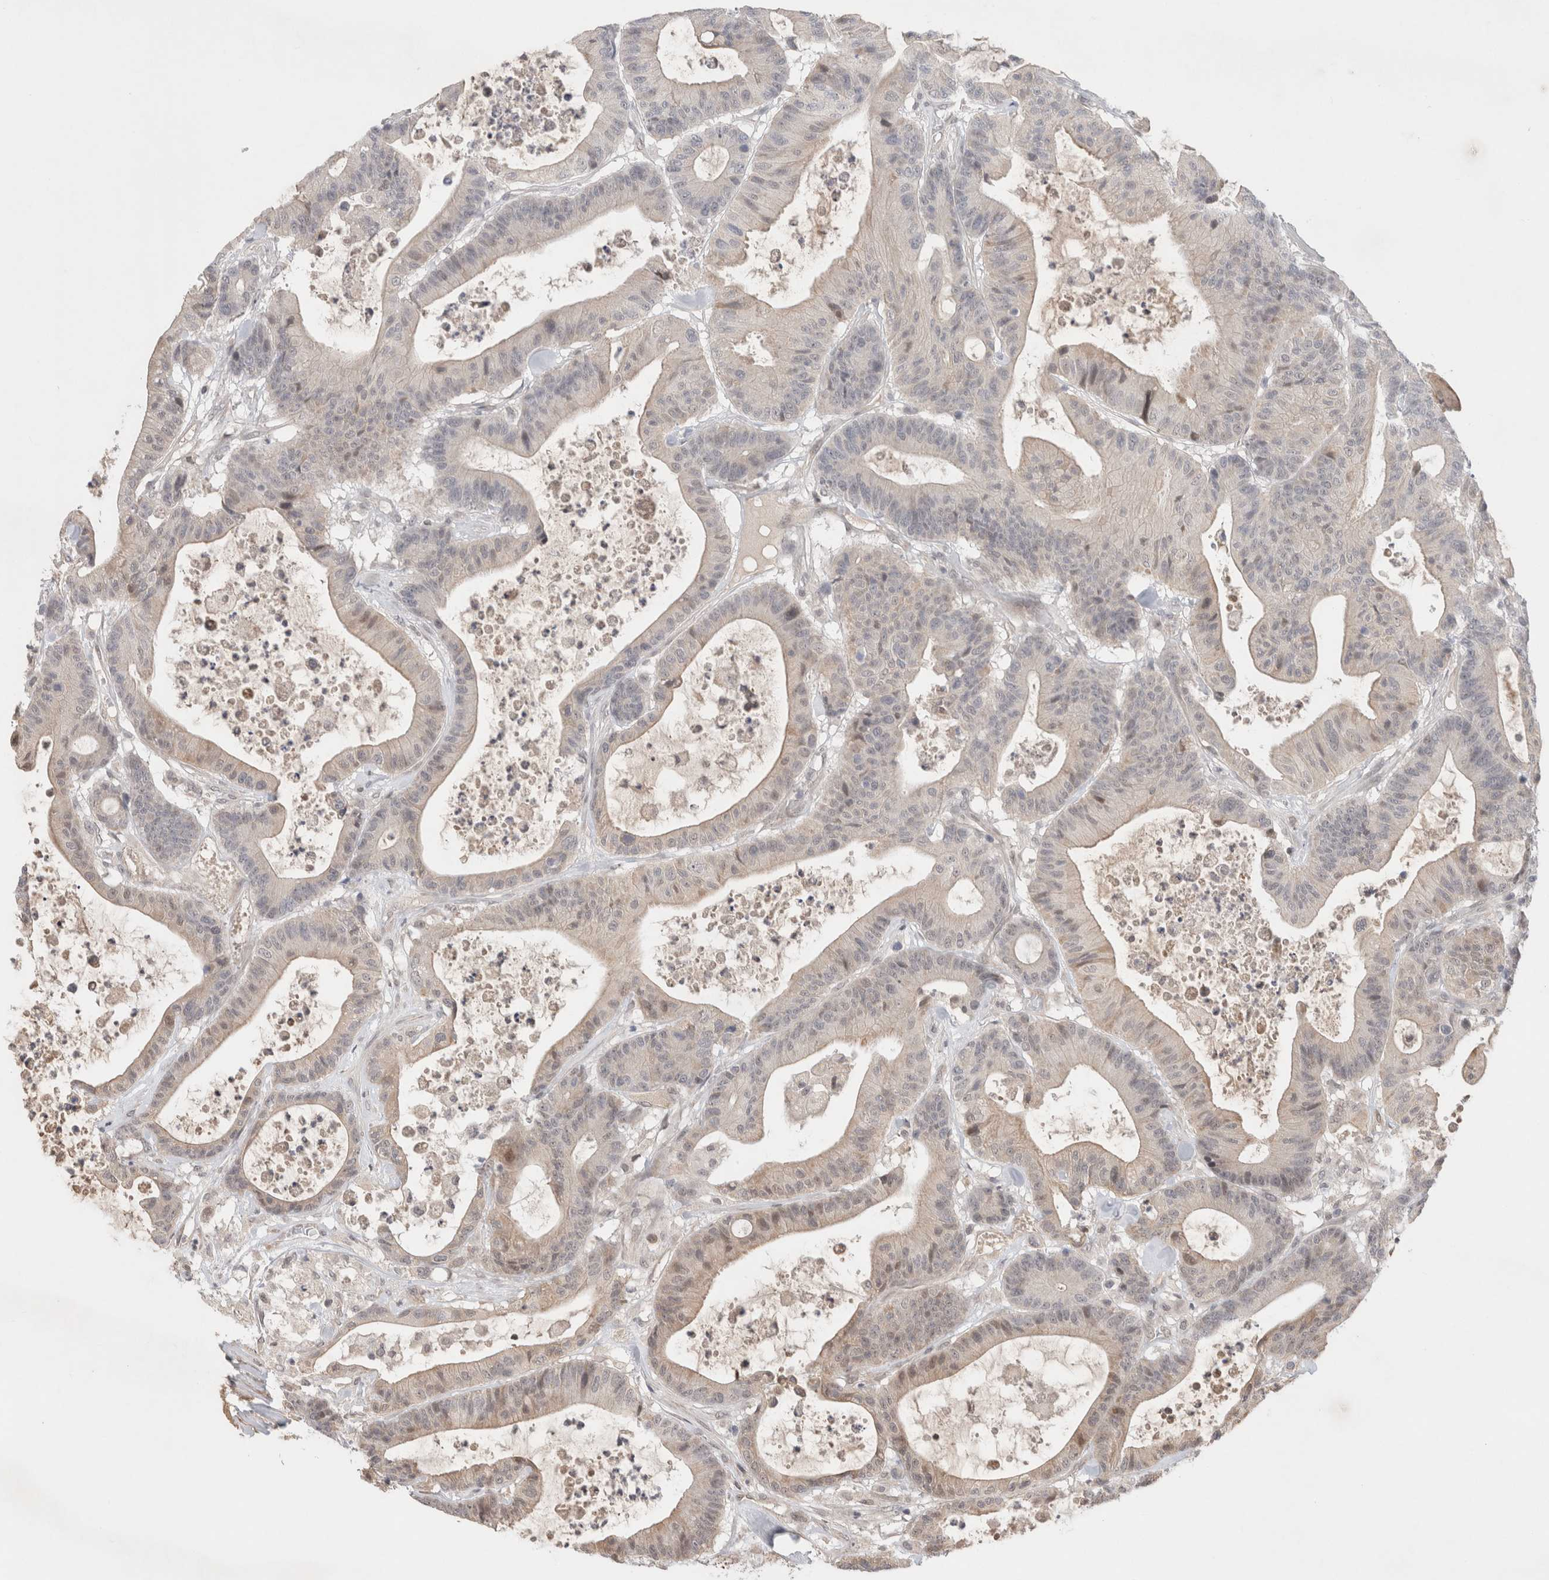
{"staining": {"intensity": "weak", "quantity": "<25%", "location": "cytoplasmic/membranous"}, "tissue": "colorectal cancer", "cell_type": "Tumor cells", "image_type": "cancer", "snomed": [{"axis": "morphology", "description": "Adenocarcinoma, NOS"}, {"axis": "topography", "description": "Colon"}], "caption": "Tumor cells are negative for brown protein staining in colorectal cancer.", "gene": "SYDE2", "patient": {"sex": "female", "age": 84}}